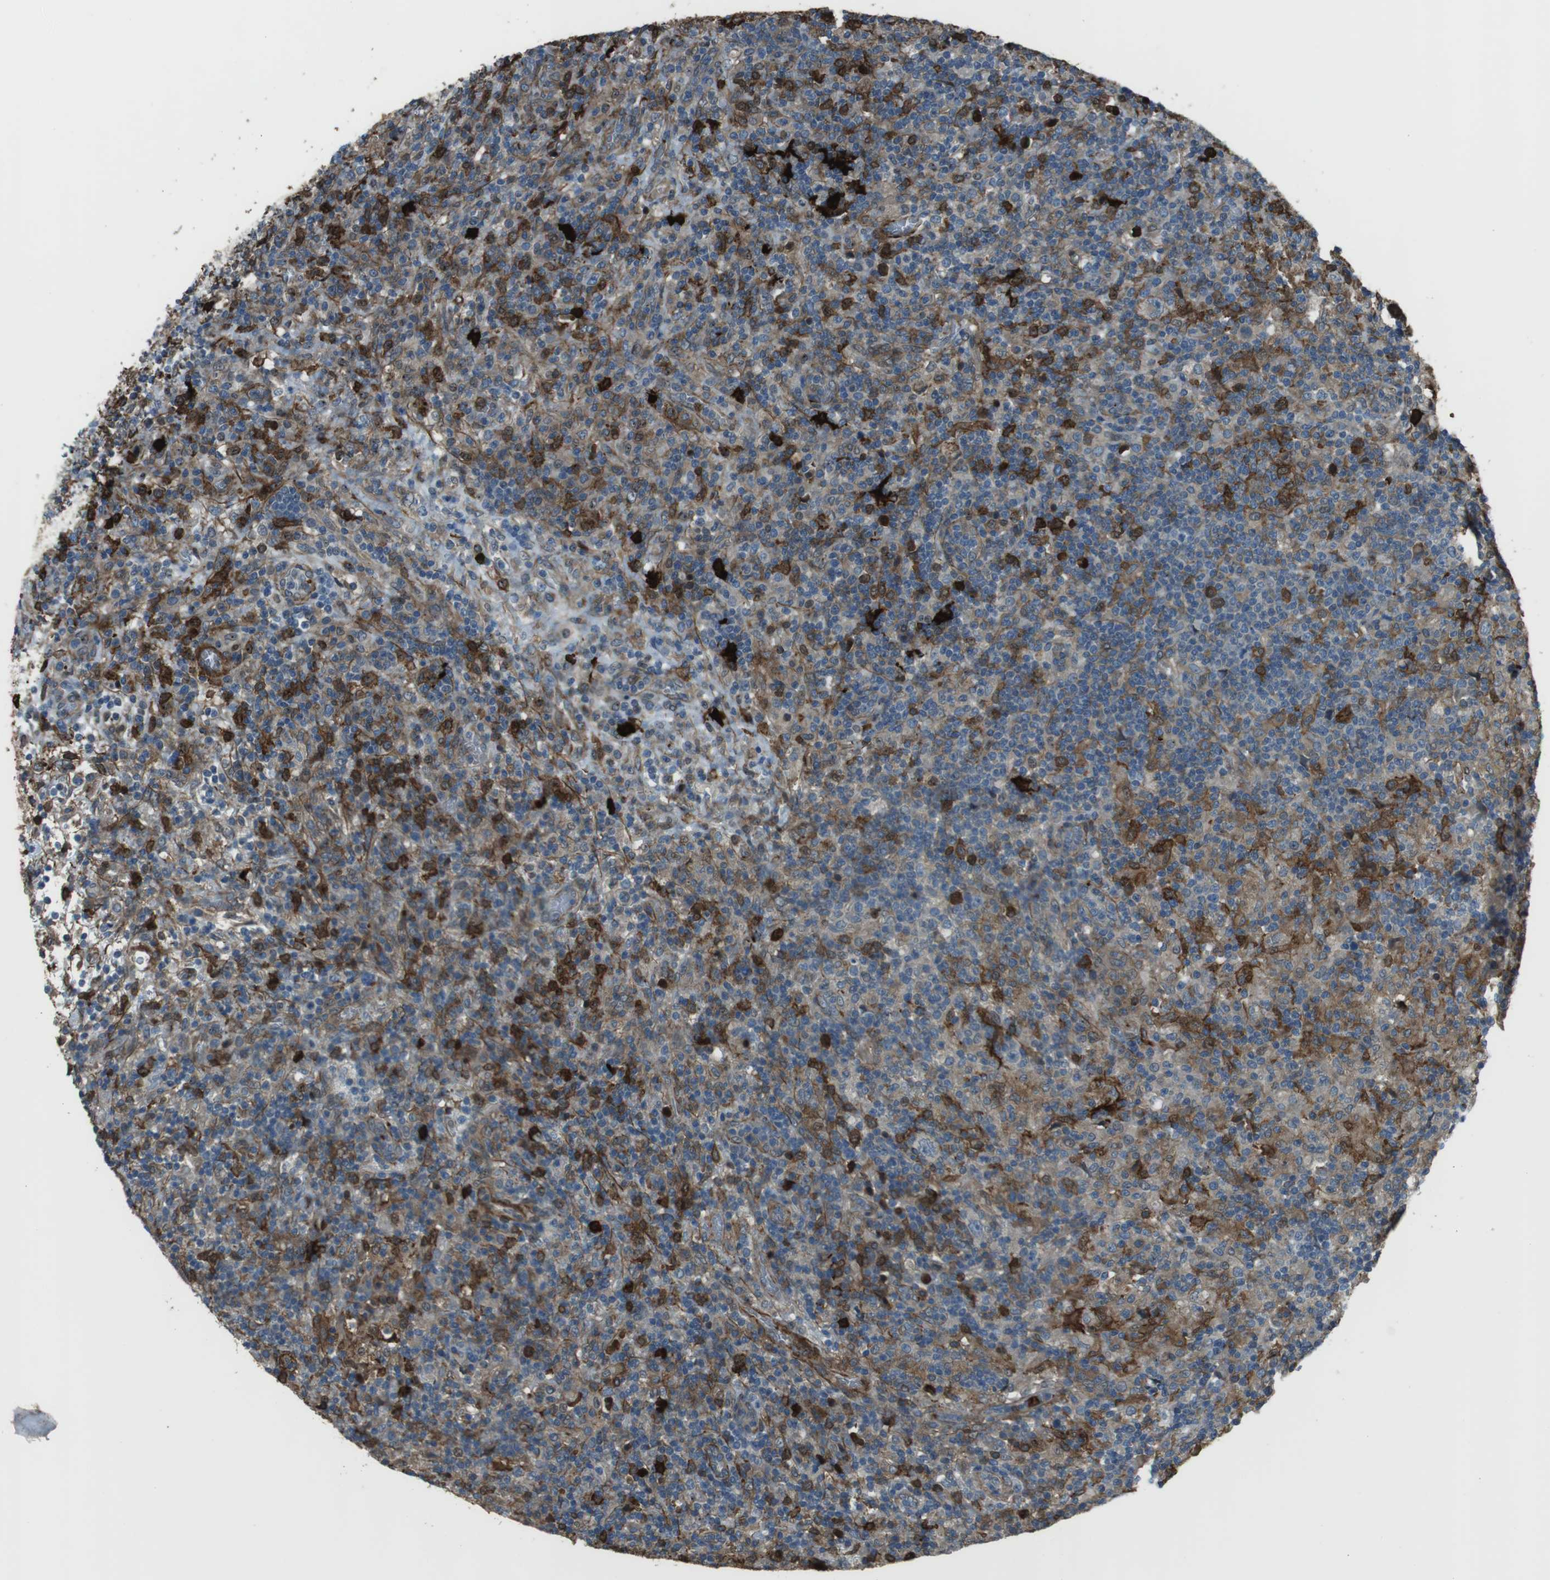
{"staining": {"intensity": "negative", "quantity": "none", "location": "none"}, "tissue": "lymphoma", "cell_type": "Tumor cells", "image_type": "cancer", "snomed": [{"axis": "morphology", "description": "Hodgkin's disease, NOS"}, {"axis": "topography", "description": "Lymph node"}], "caption": "The IHC histopathology image has no significant positivity in tumor cells of lymphoma tissue.", "gene": "SFT2D1", "patient": {"sex": "male", "age": 70}}